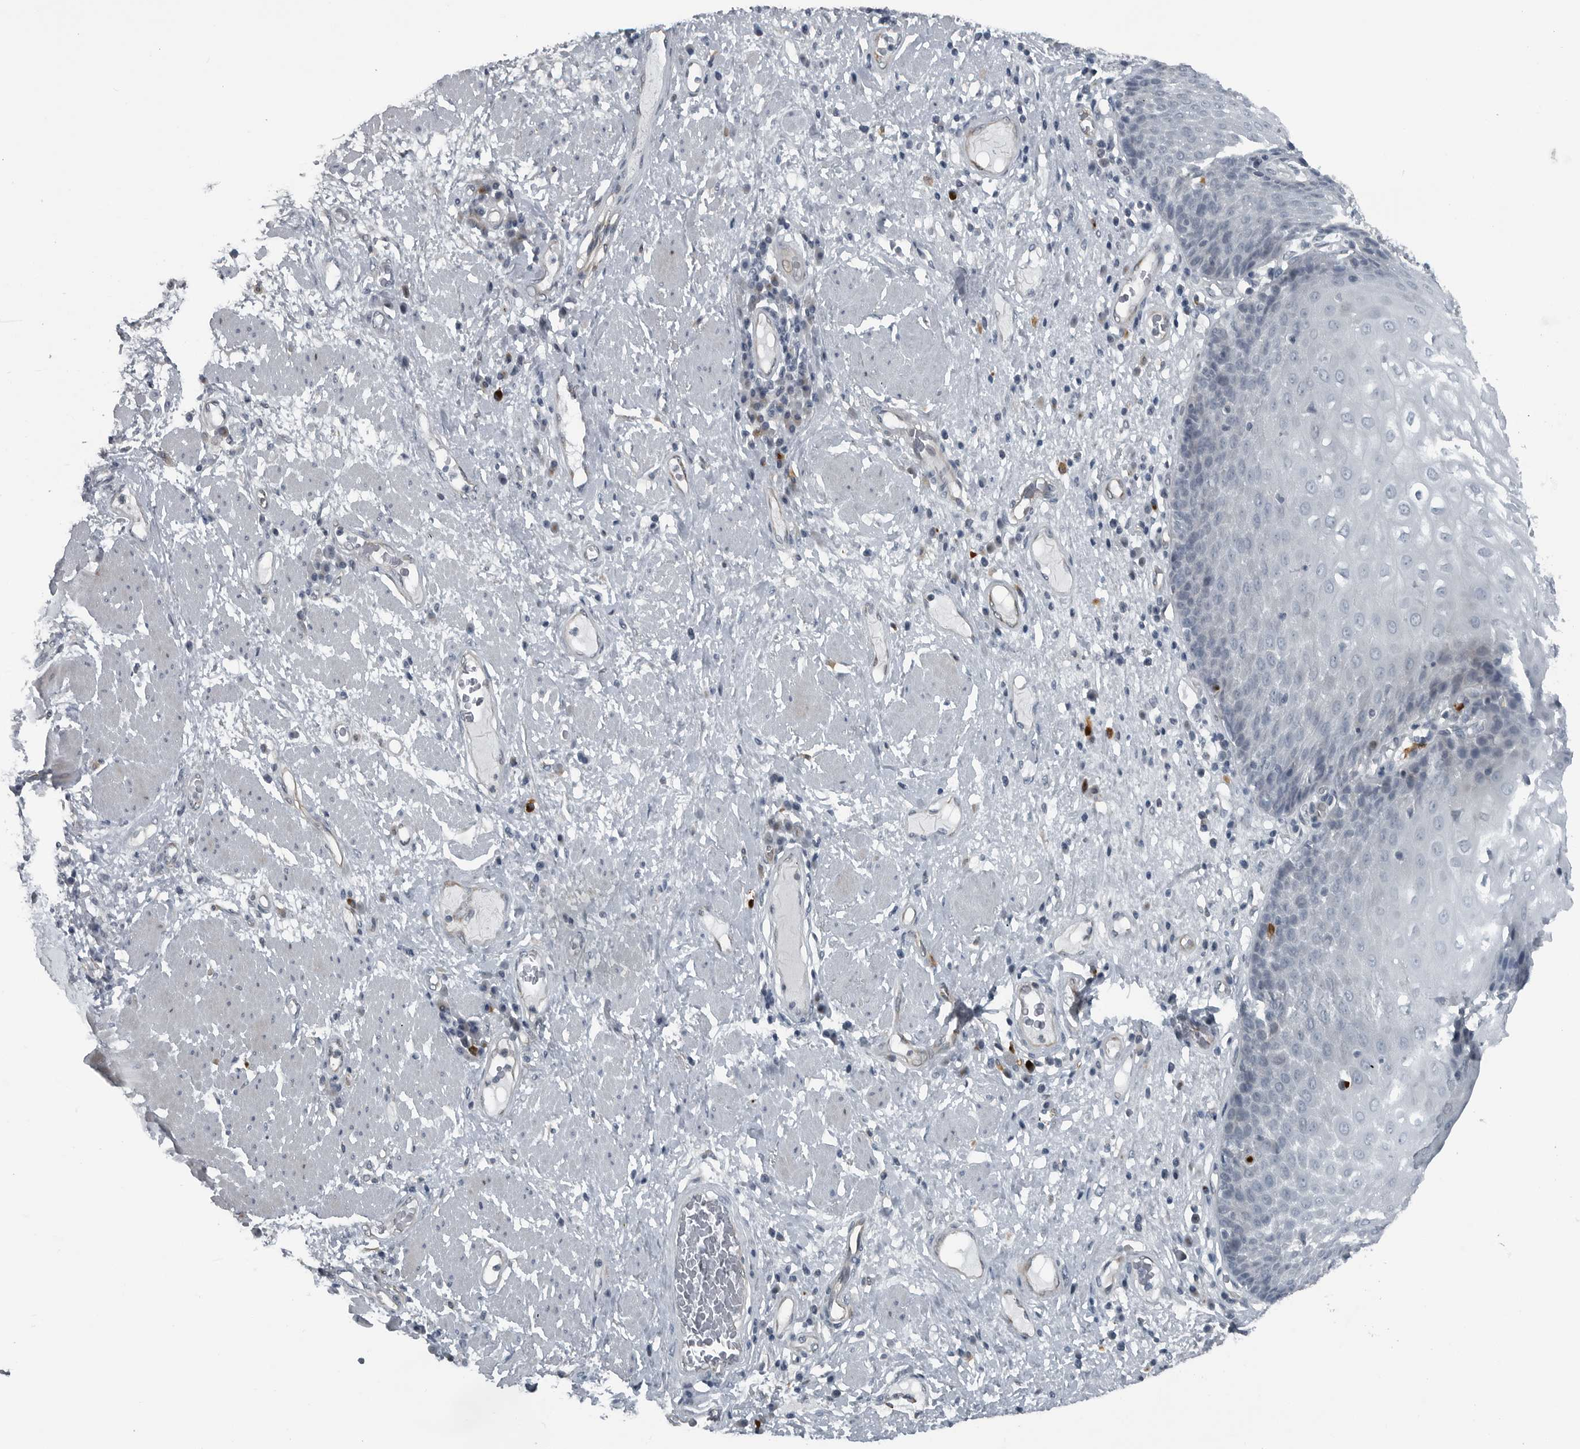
{"staining": {"intensity": "negative", "quantity": "none", "location": "none"}, "tissue": "esophagus", "cell_type": "Squamous epithelial cells", "image_type": "normal", "snomed": [{"axis": "morphology", "description": "Normal tissue, NOS"}, {"axis": "morphology", "description": "Adenocarcinoma, NOS"}, {"axis": "topography", "description": "Esophagus"}], "caption": "This is a micrograph of immunohistochemistry staining of normal esophagus, which shows no expression in squamous epithelial cells.", "gene": "GAK", "patient": {"sex": "male", "age": 62}}